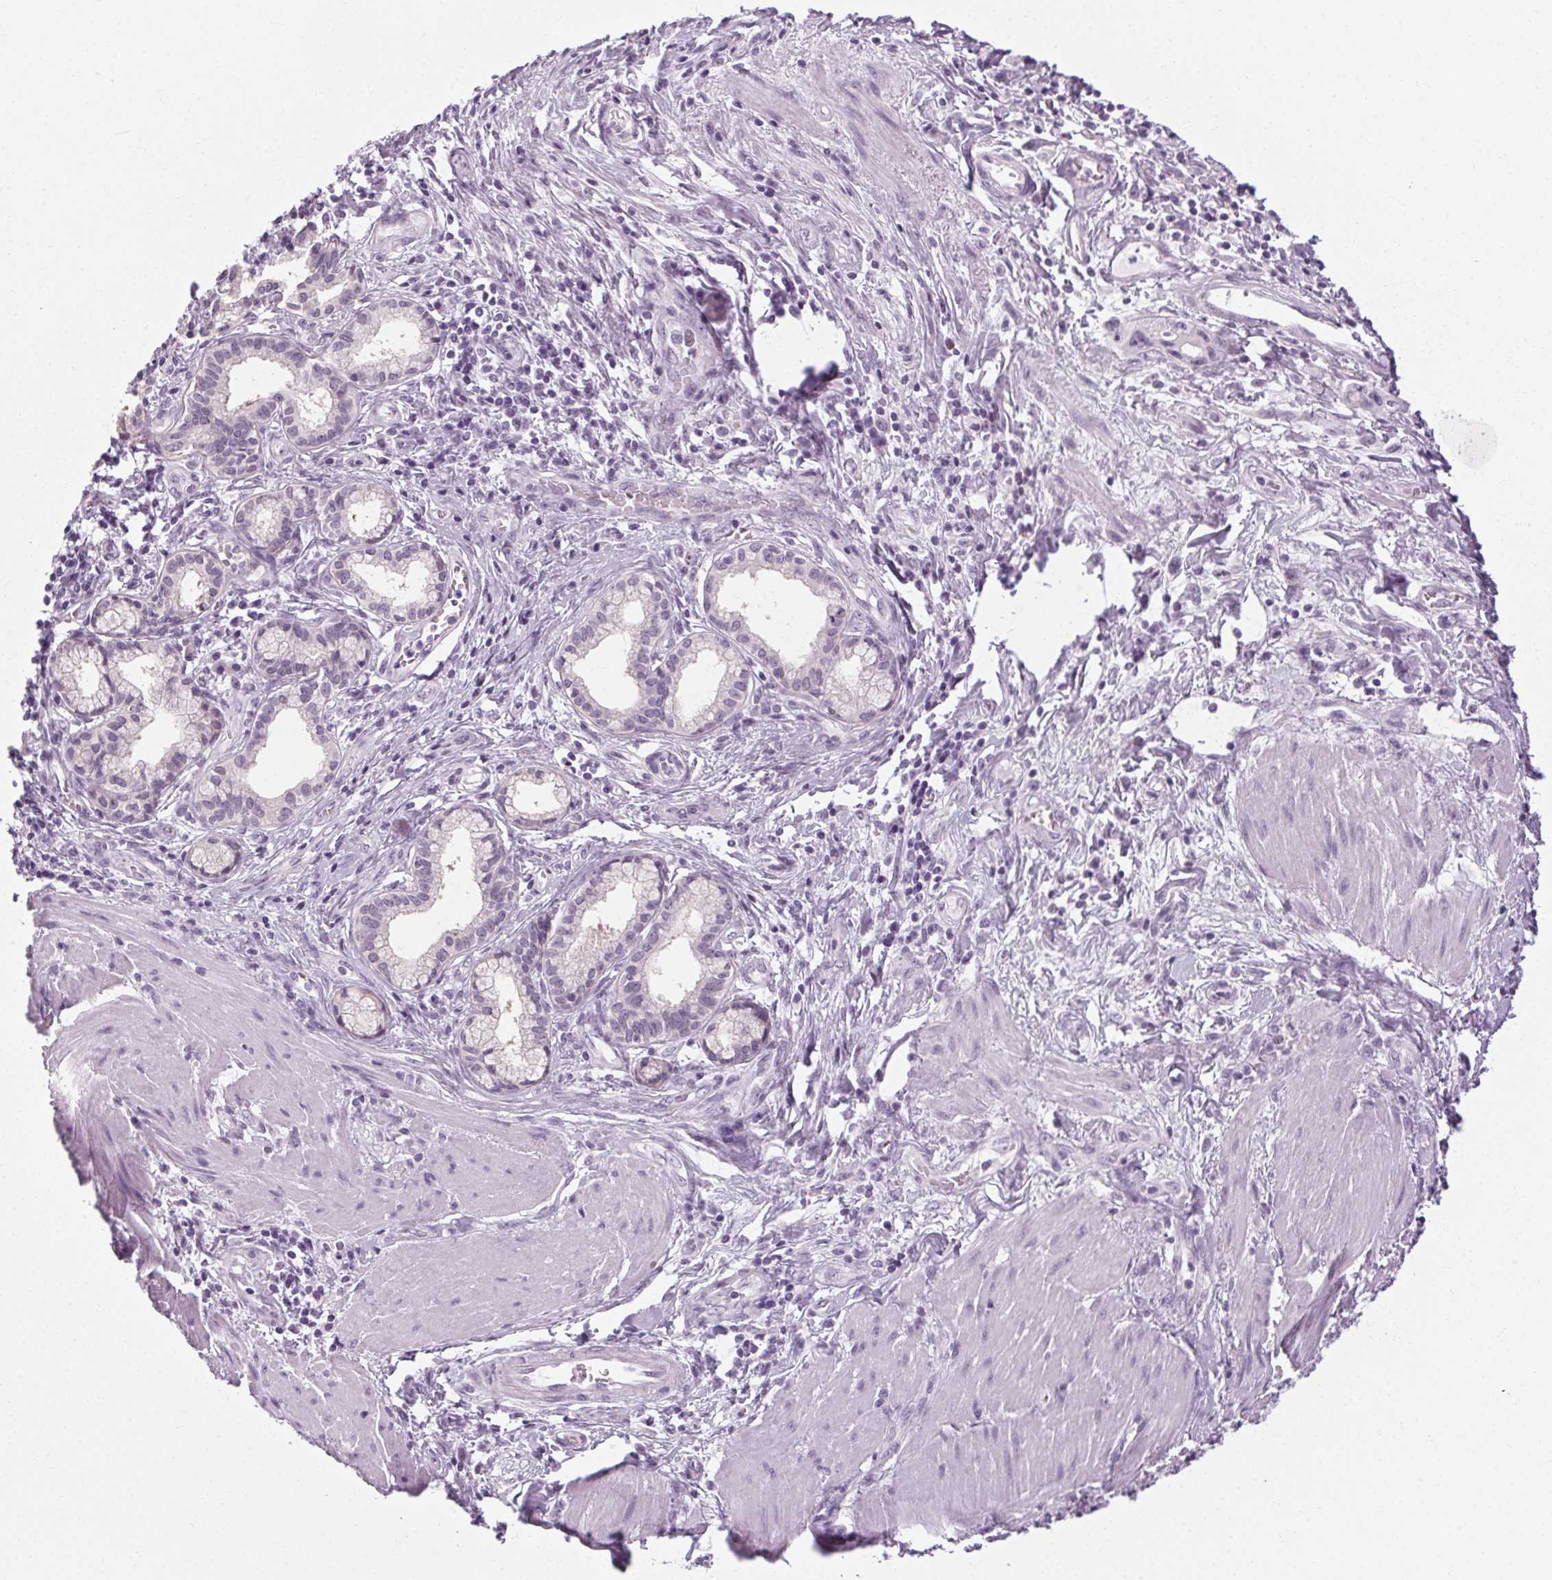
{"staining": {"intensity": "negative", "quantity": "none", "location": "none"}, "tissue": "pancreatic cancer", "cell_type": "Tumor cells", "image_type": "cancer", "snomed": [{"axis": "morphology", "description": "Adenocarcinoma, NOS"}, {"axis": "topography", "description": "Pancreas"}], "caption": "This is an IHC histopathology image of pancreatic cancer (adenocarcinoma). There is no positivity in tumor cells.", "gene": "POMC", "patient": {"sex": "female", "age": 66}}